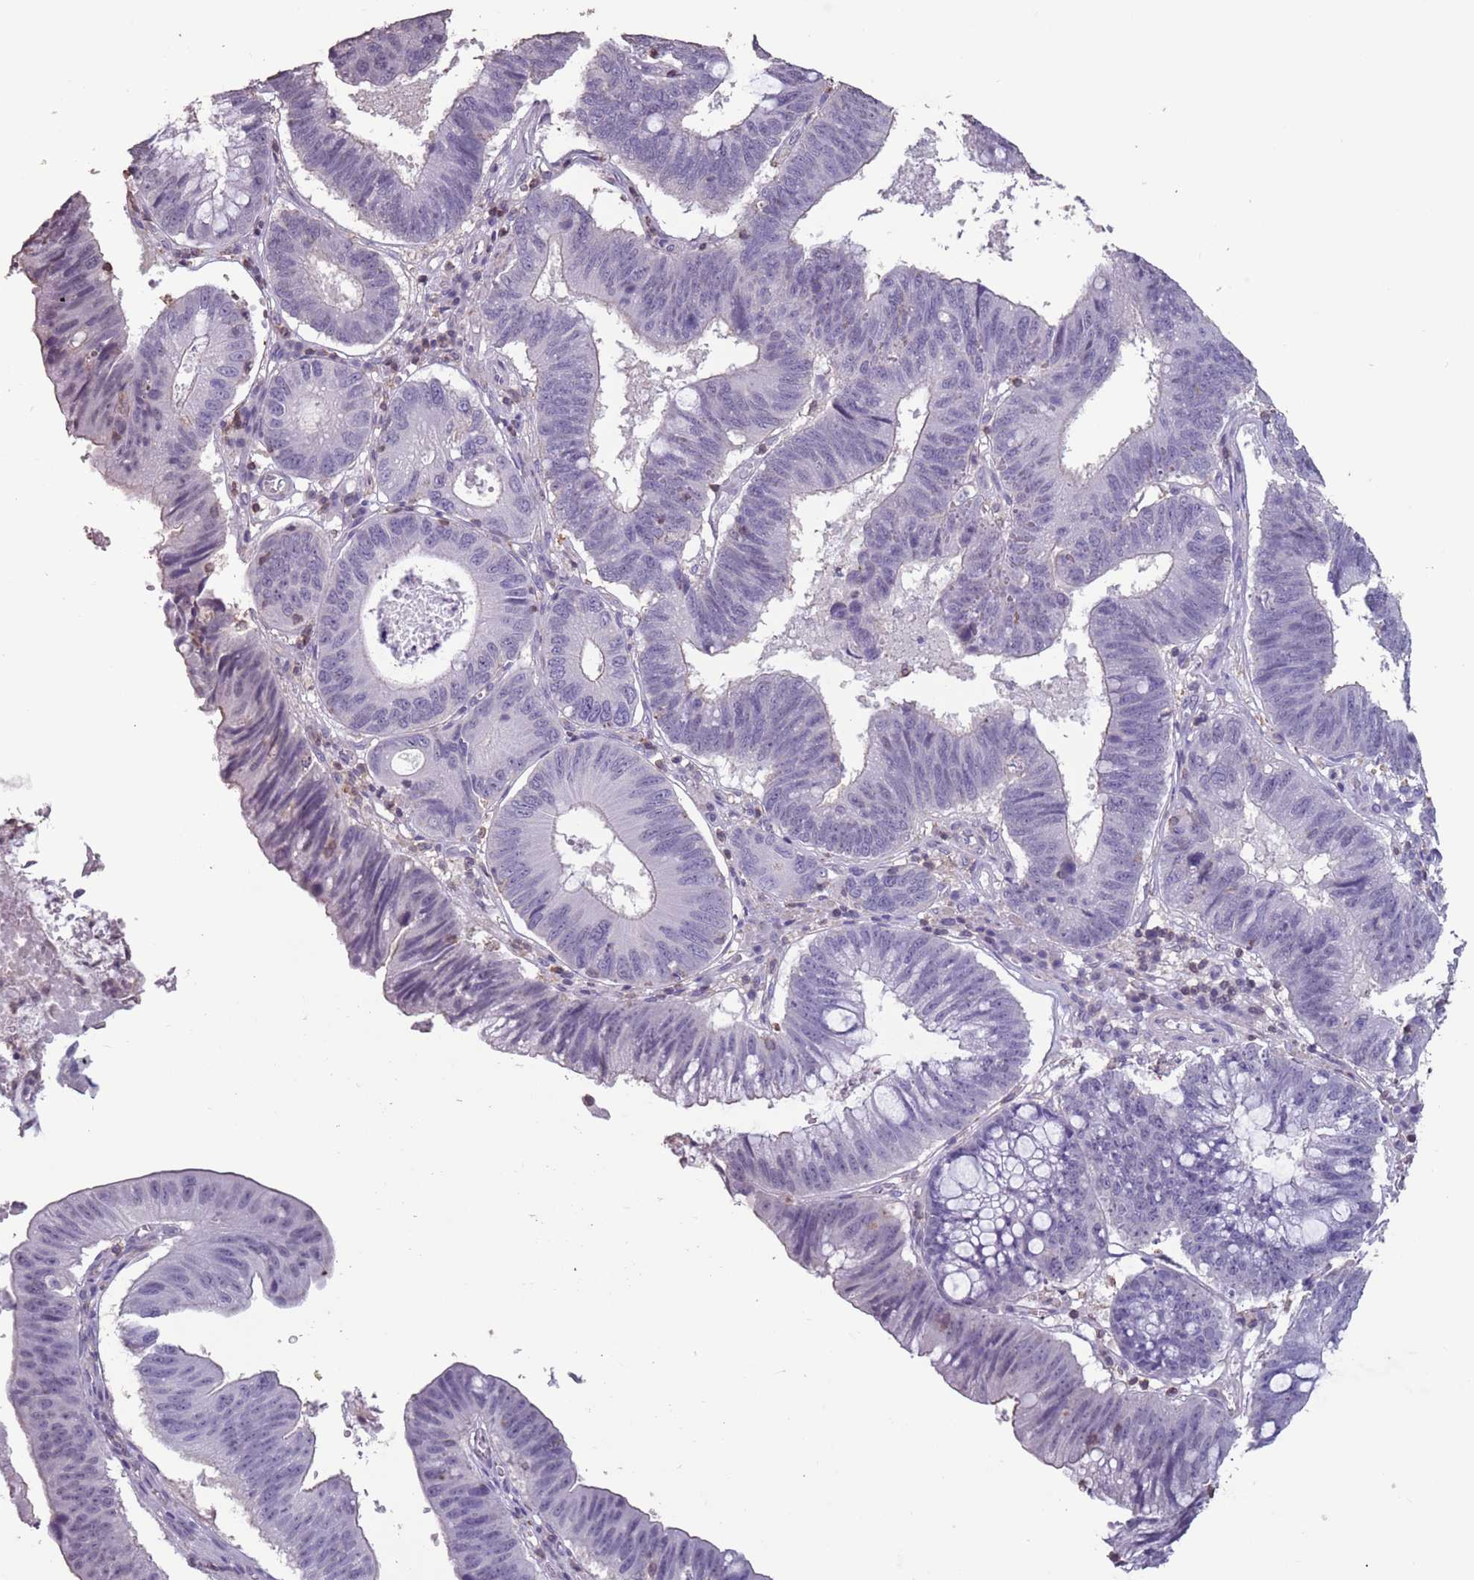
{"staining": {"intensity": "negative", "quantity": "none", "location": "none"}, "tissue": "stomach cancer", "cell_type": "Tumor cells", "image_type": "cancer", "snomed": [{"axis": "morphology", "description": "Adenocarcinoma, NOS"}, {"axis": "topography", "description": "Stomach"}], "caption": "High power microscopy image of an IHC micrograph of stomach cancer (adenocarcinoma), revealing no significant expression in tumor cells. (IHC, brightfield microscopy, high magnification).", "gene": "SUN5", "patient": {"sex": "male", "age": 59}}